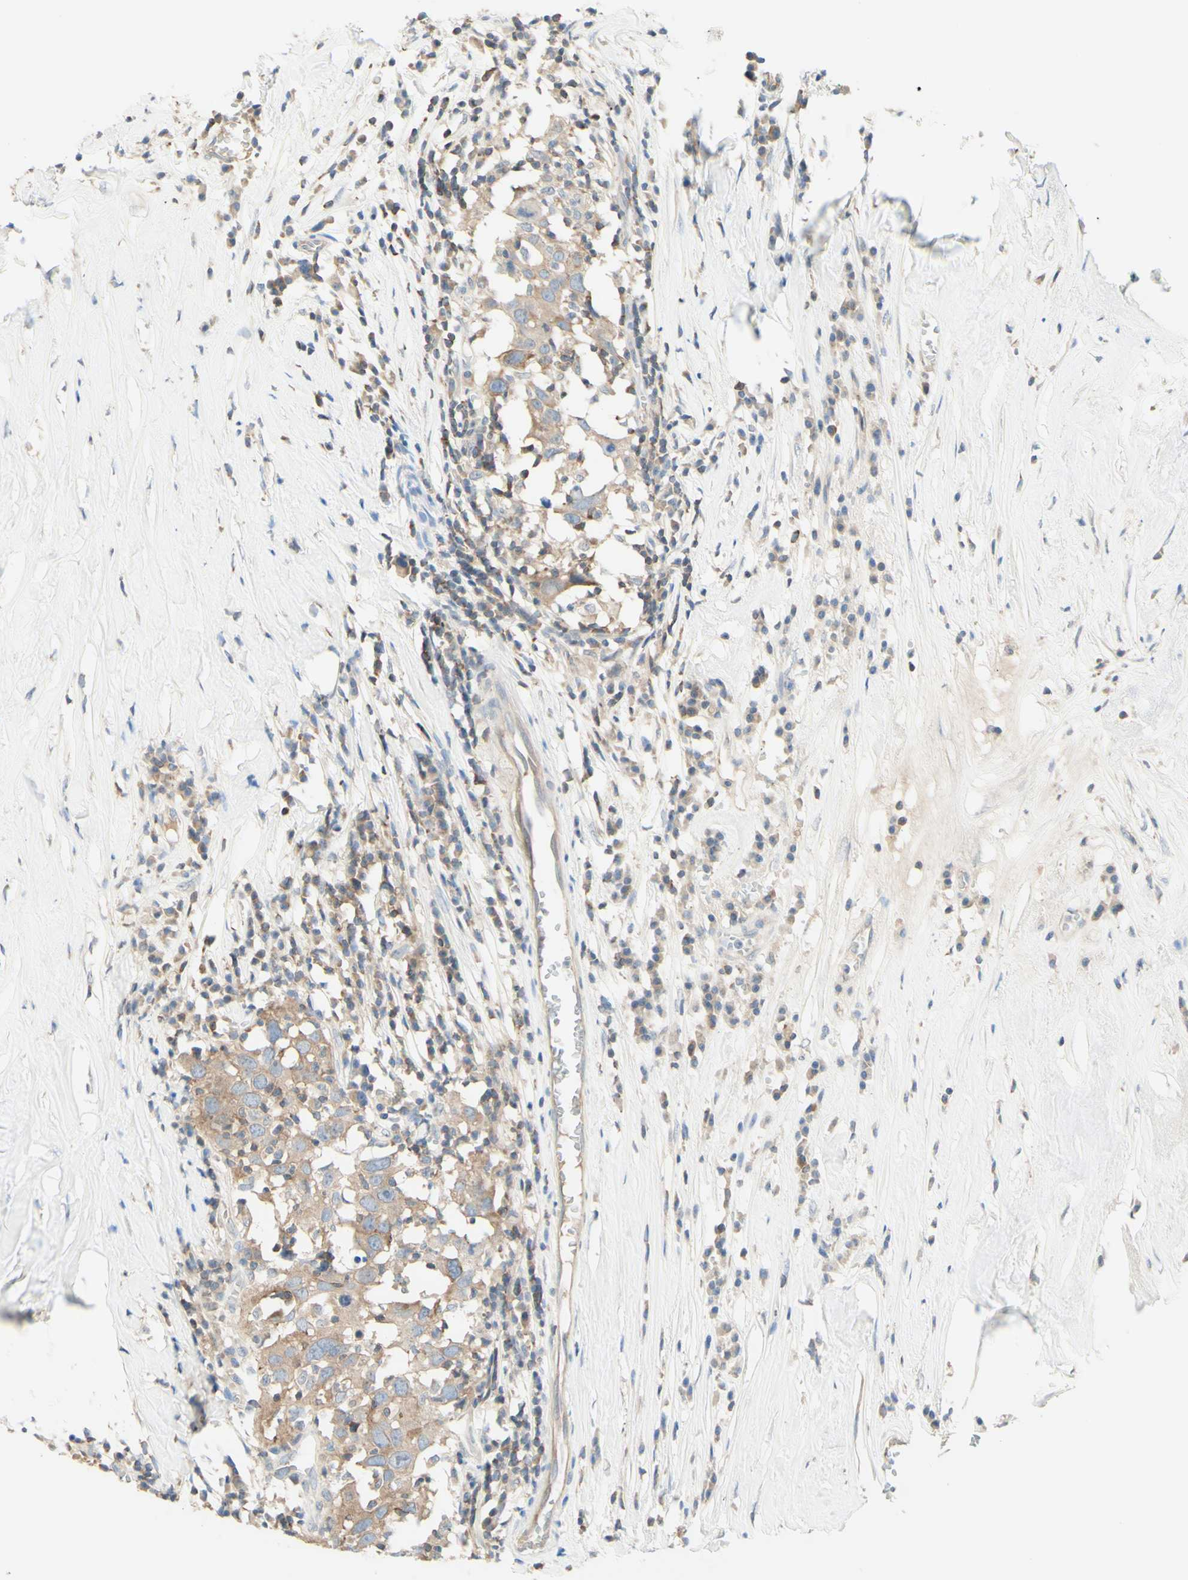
{"staining": {"intensity": "weak", "quantity": ">75%", "location": "cytoplasmic/membranous"}, "tissue": "head and neck cancer", "cell_type": "Tumor cells", "image_type": "cancer", "snomed": [{"axis": "morphology", "description": "Adenocarcinoma, NOS"}, {"axis": "topography", "description": "Salivary gland"}, {"axis": "topography", "description": "Head-Neck"}], "caption": "Immunohistochemical staining of head and neck cancer (adenocarcinoma) displays weak cytoplasmic/membranous protein positivity in about >75% of tumor cells.", "gene": "MTM1", "patient": {"sex": "female", "age": 65}}